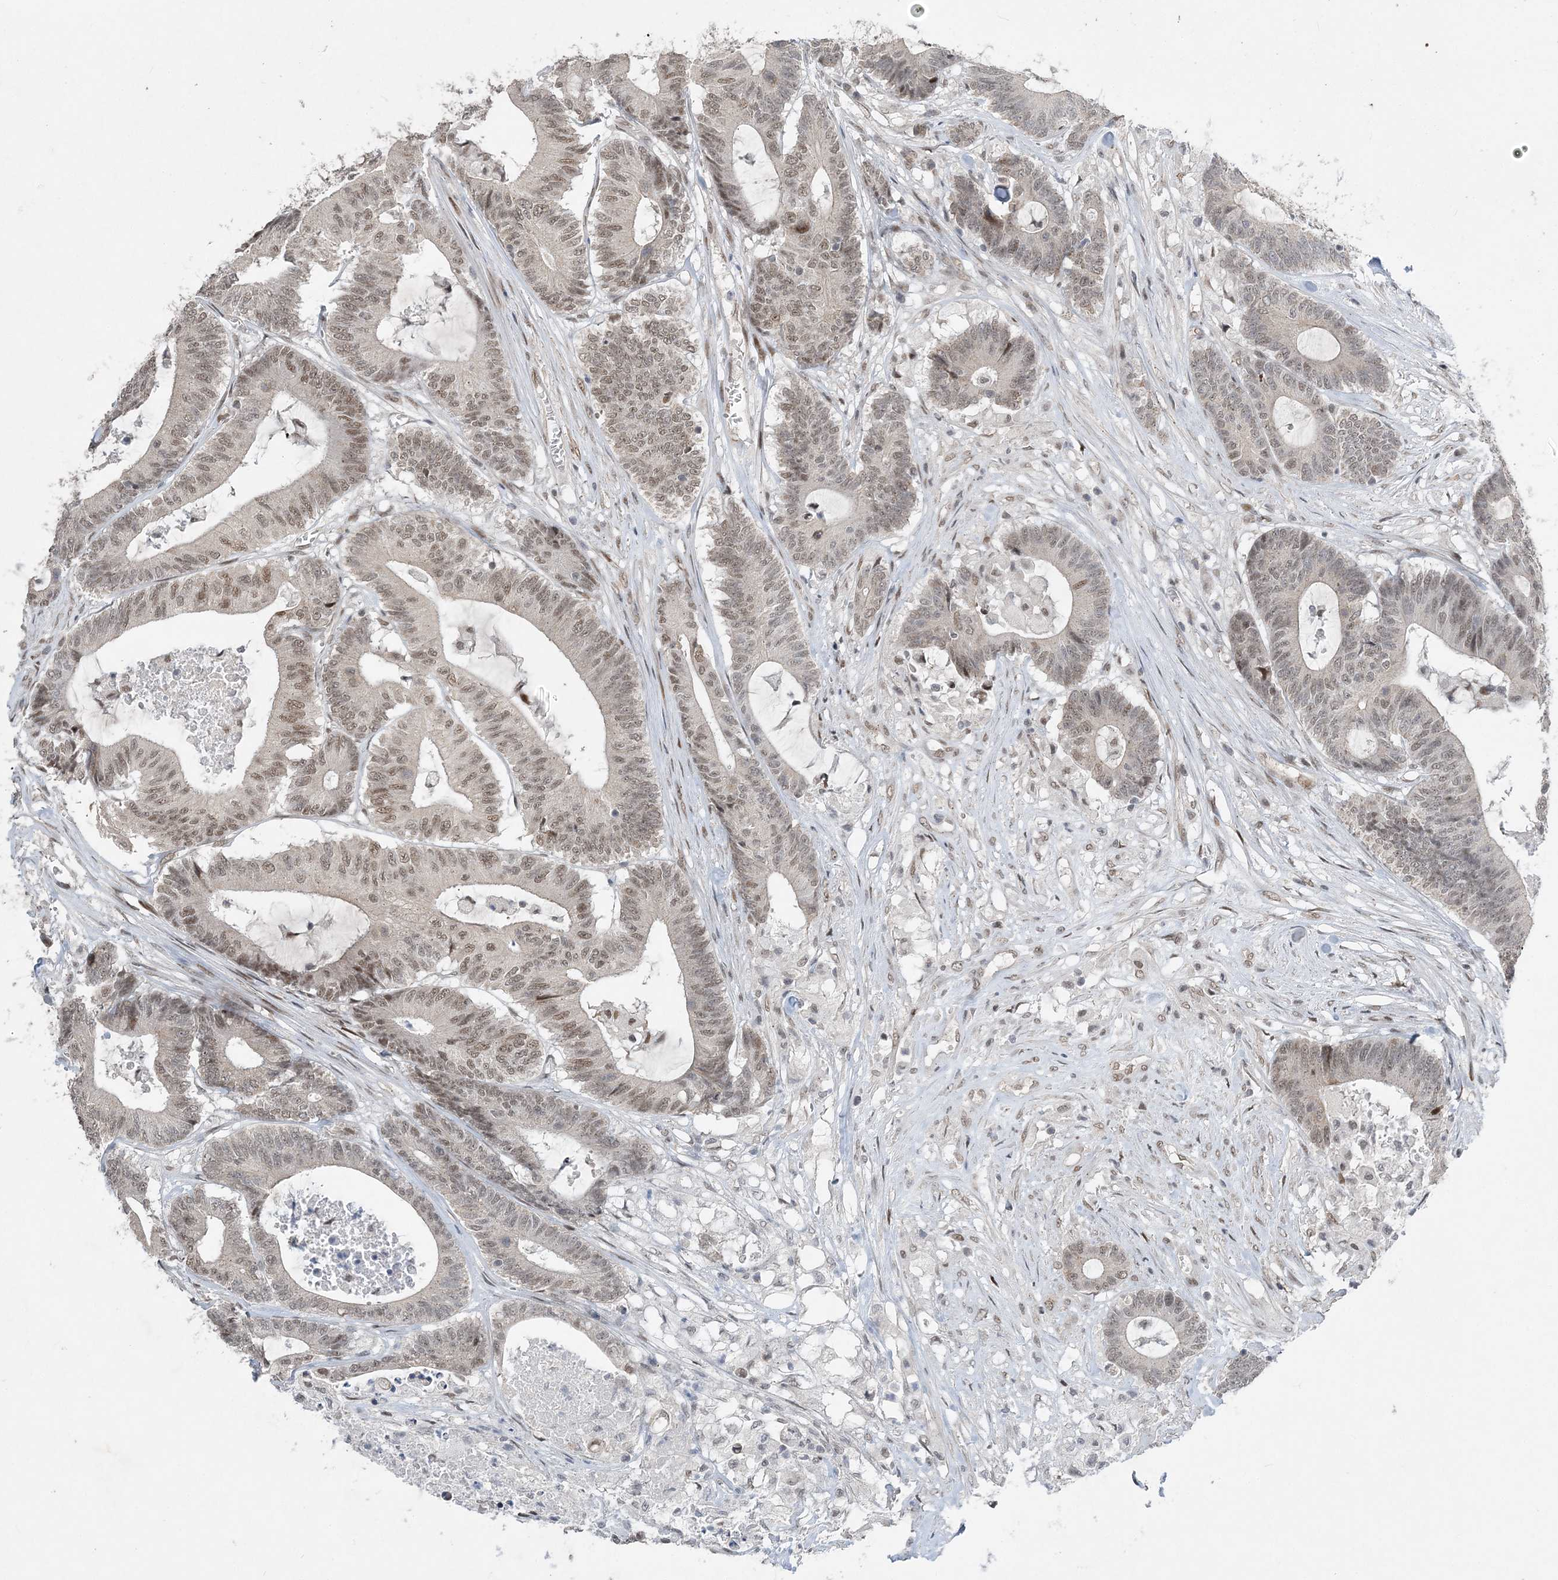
{"staining": {"intensity": "moderate", "quantity": "25%-75%", "location": "nuclear"}, "tissue": "colorectal cancer", "cell_type": "Tumor cells", "image_type": "cancer", "snomed": [{"axis": "morphology", "description": "Adenocarcinoma, NOS"}, {"axis": "topography", "description": "Colon"}], "caption": "Colorectal cancer stained with DAB immunohistochemistry (IHC) displays medium levels of moderate nuclear expression in approximately 25%-75% of tumor cells.", "gene": "WAC", "patient": {"sex": "female", "age": 84}}